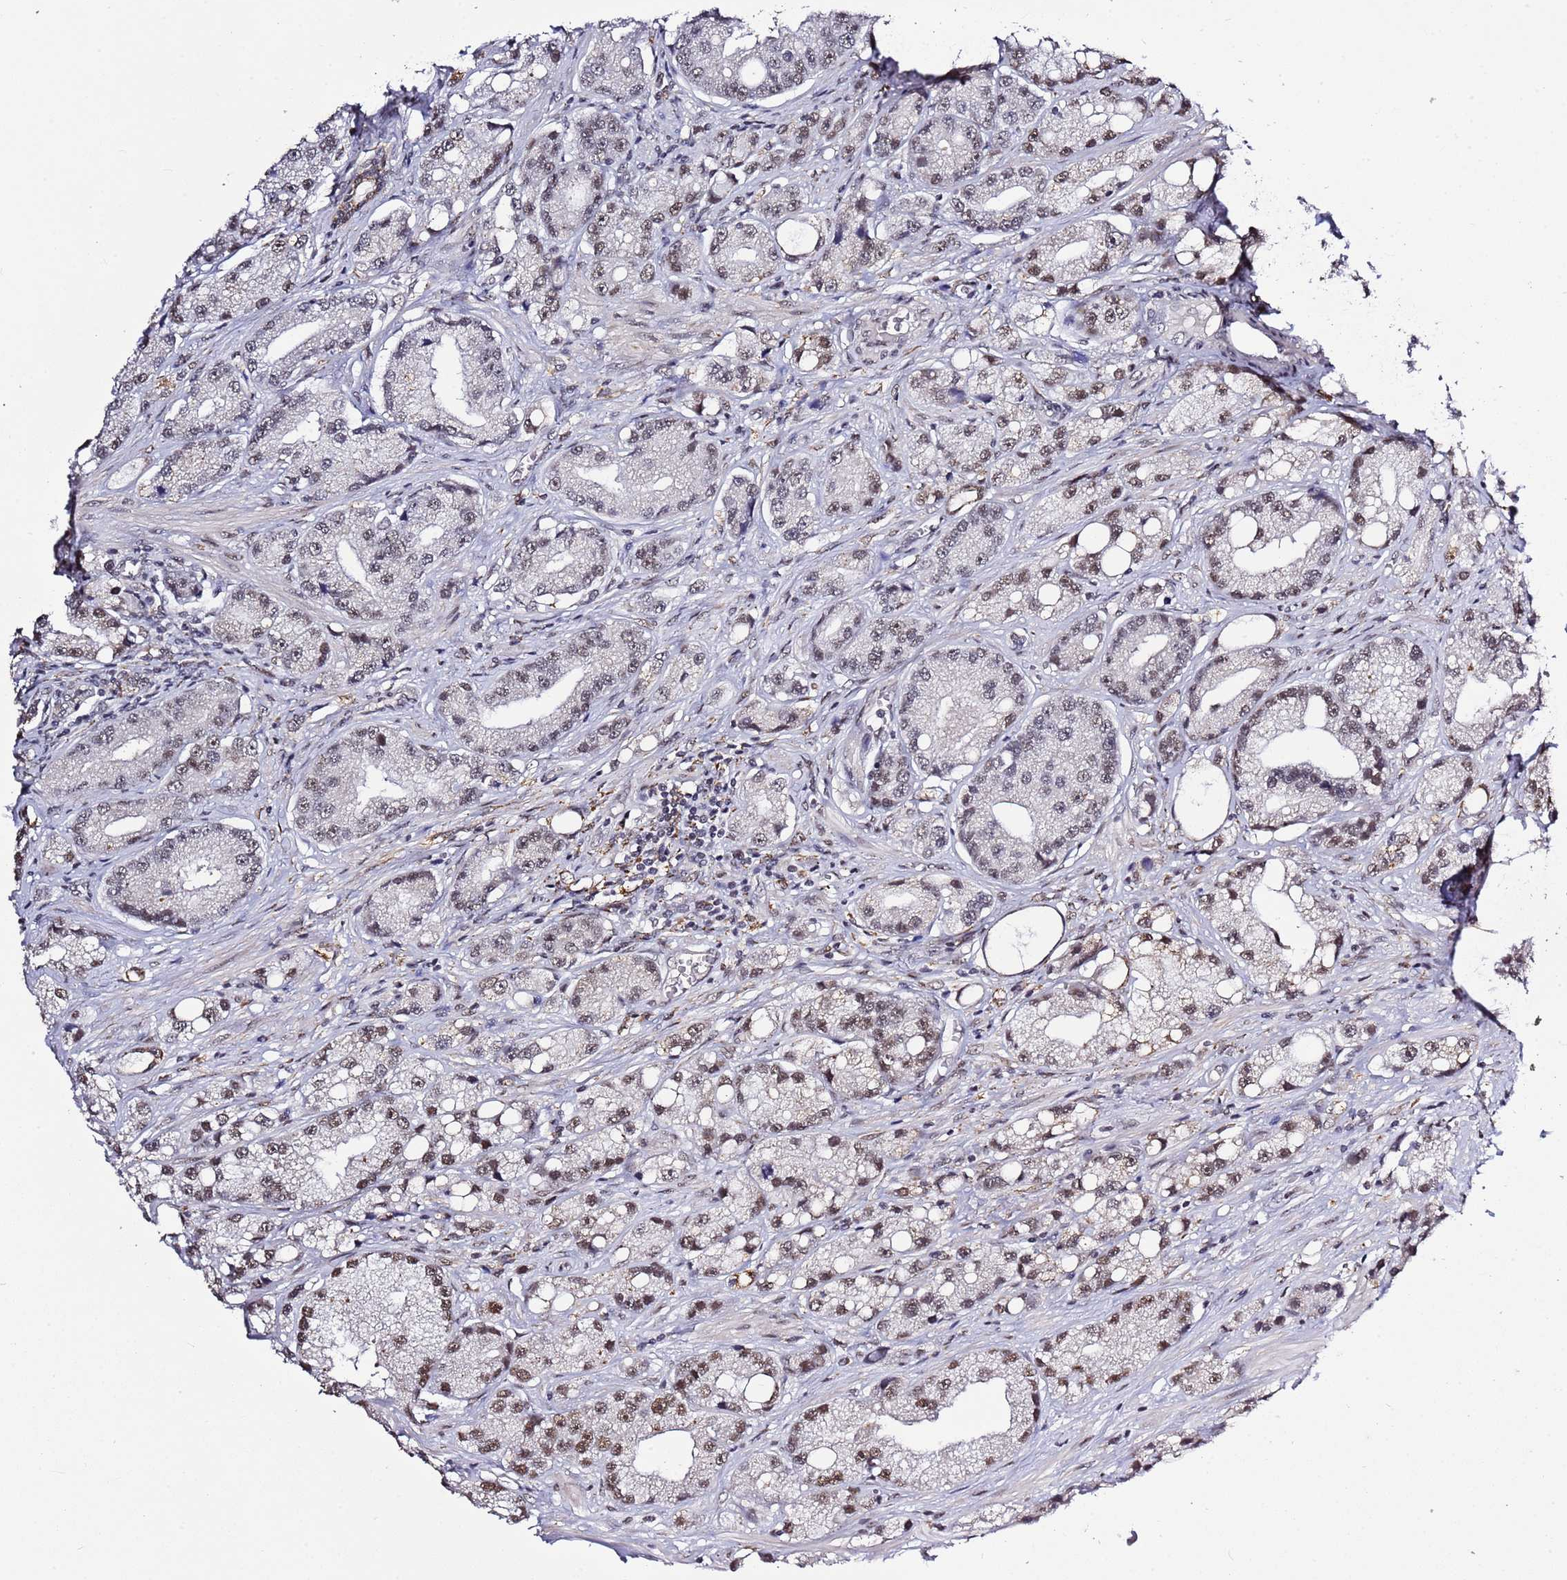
{"staining": {"intensity": "weak", "quantity": "25%-75%", "location": "nuclear"}, "tissue": "prostate cancer", "cell_type": "Tumor cells", "image_type": "cancer", "snomed": [{"axis": "morphology", "description": "Adenocarcinoma, High grade"}, {"axis": "topography", "description": "Prostate"}], "caption": "Immunohistochemistry of human prostate cancer (high-grade adenocarcinoma) shows low levels of weak nuclear expression in approximately 25%-75% of tumor cells.", "gene": "AKAP8L", "patient": {"sex": "male", "age": 74}}